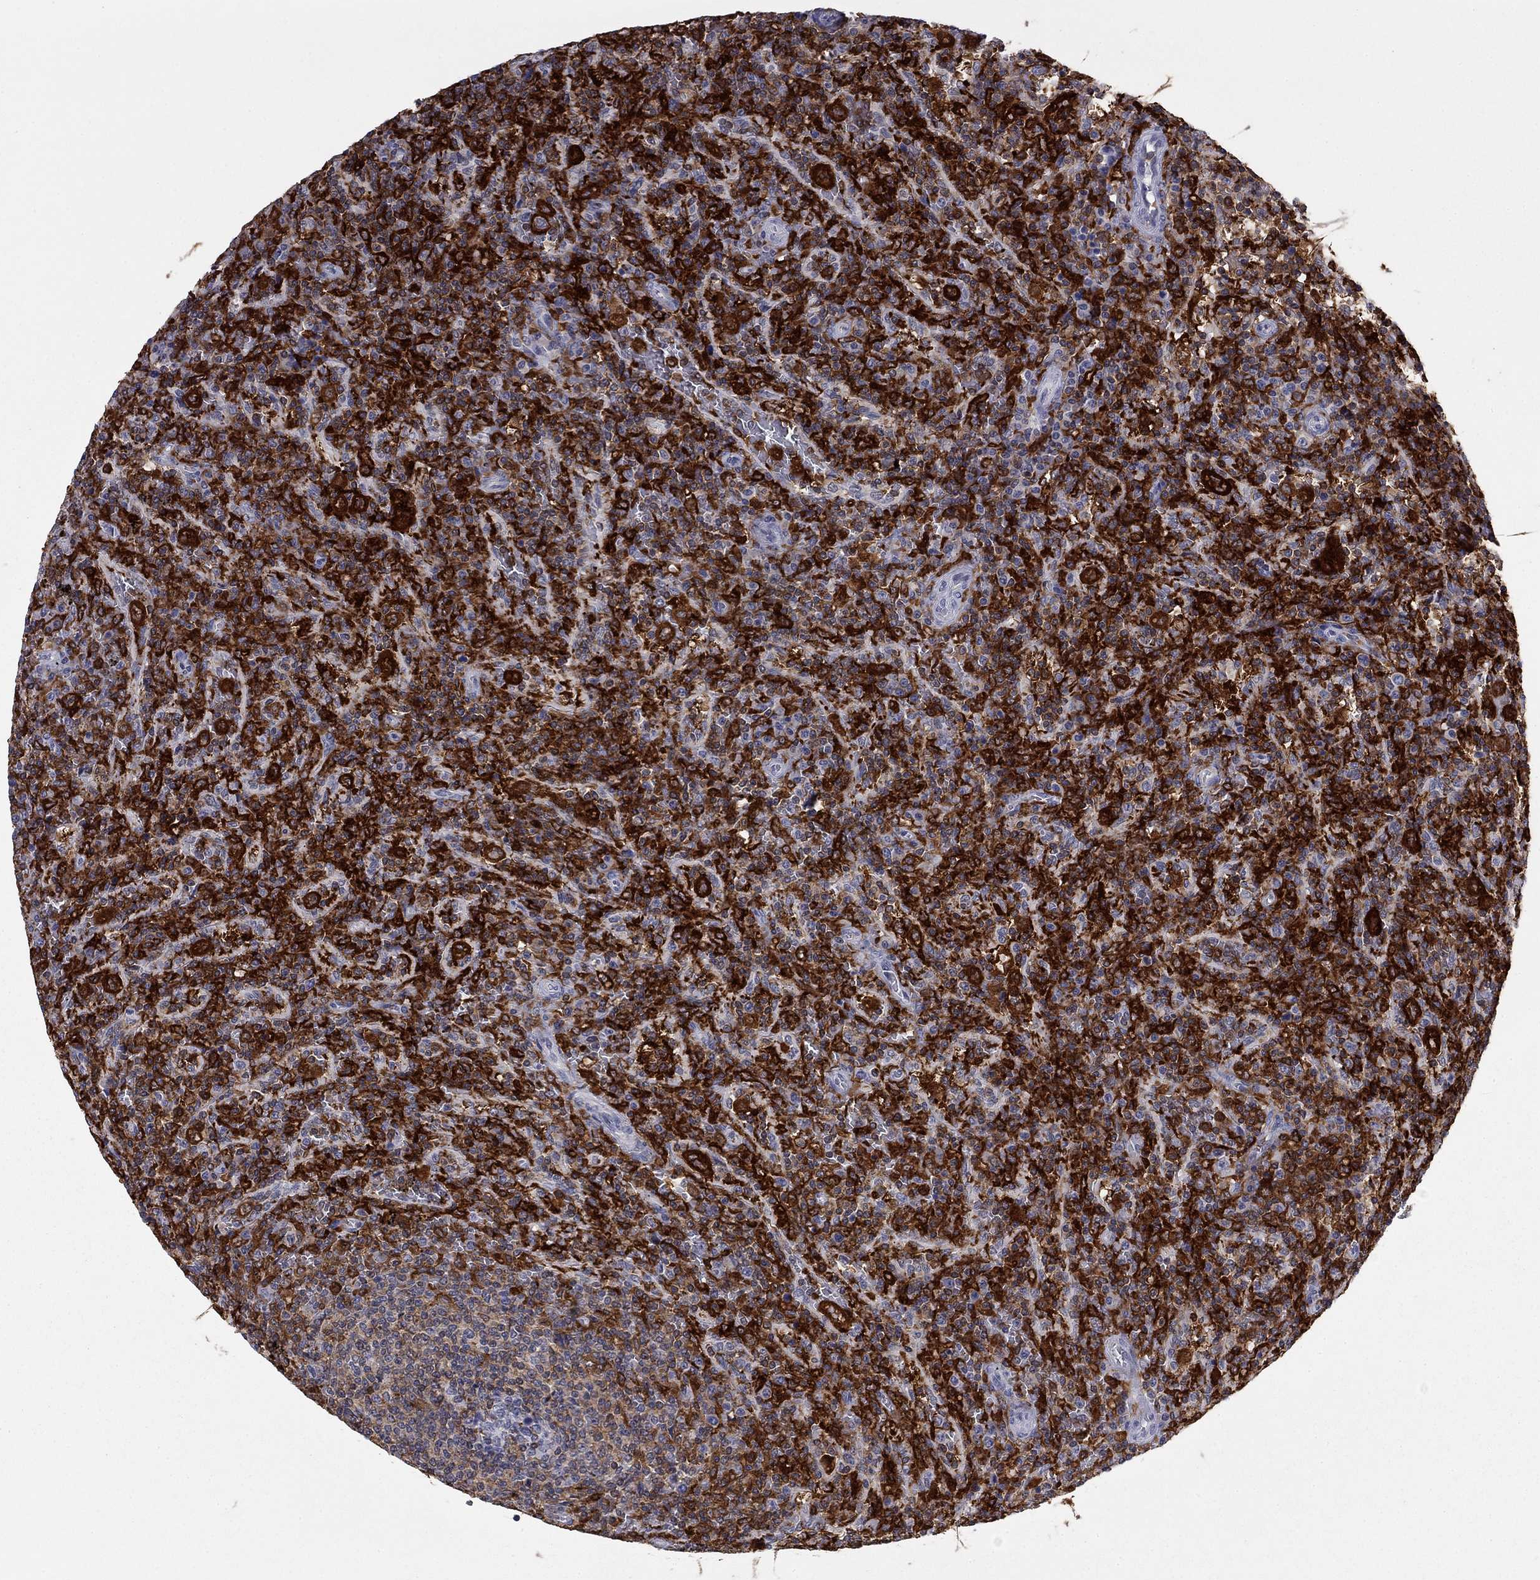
{"staining": {"intensity": "strong", "quantity": "25%-75%", "location": "cytoplasmic/membranous"}, "tissue": "lymphoma", "cell_type": "Tumor cells", "image_type": "cancer", "snomed": [{"axis": "morphology", "description": "Malignant lymphoma, non-Hodgkin's type, Low grade"}, {"axis": "topography", "description": "Spleen"}], "caption": "Immunohistochemical staining of human lymphoma shows strong cytoplasmic/membranous protein positivity in about 25%-75% of tumor cells.", "gene": "PLCB2", "patient": {"sex": "male", "age": 62}}